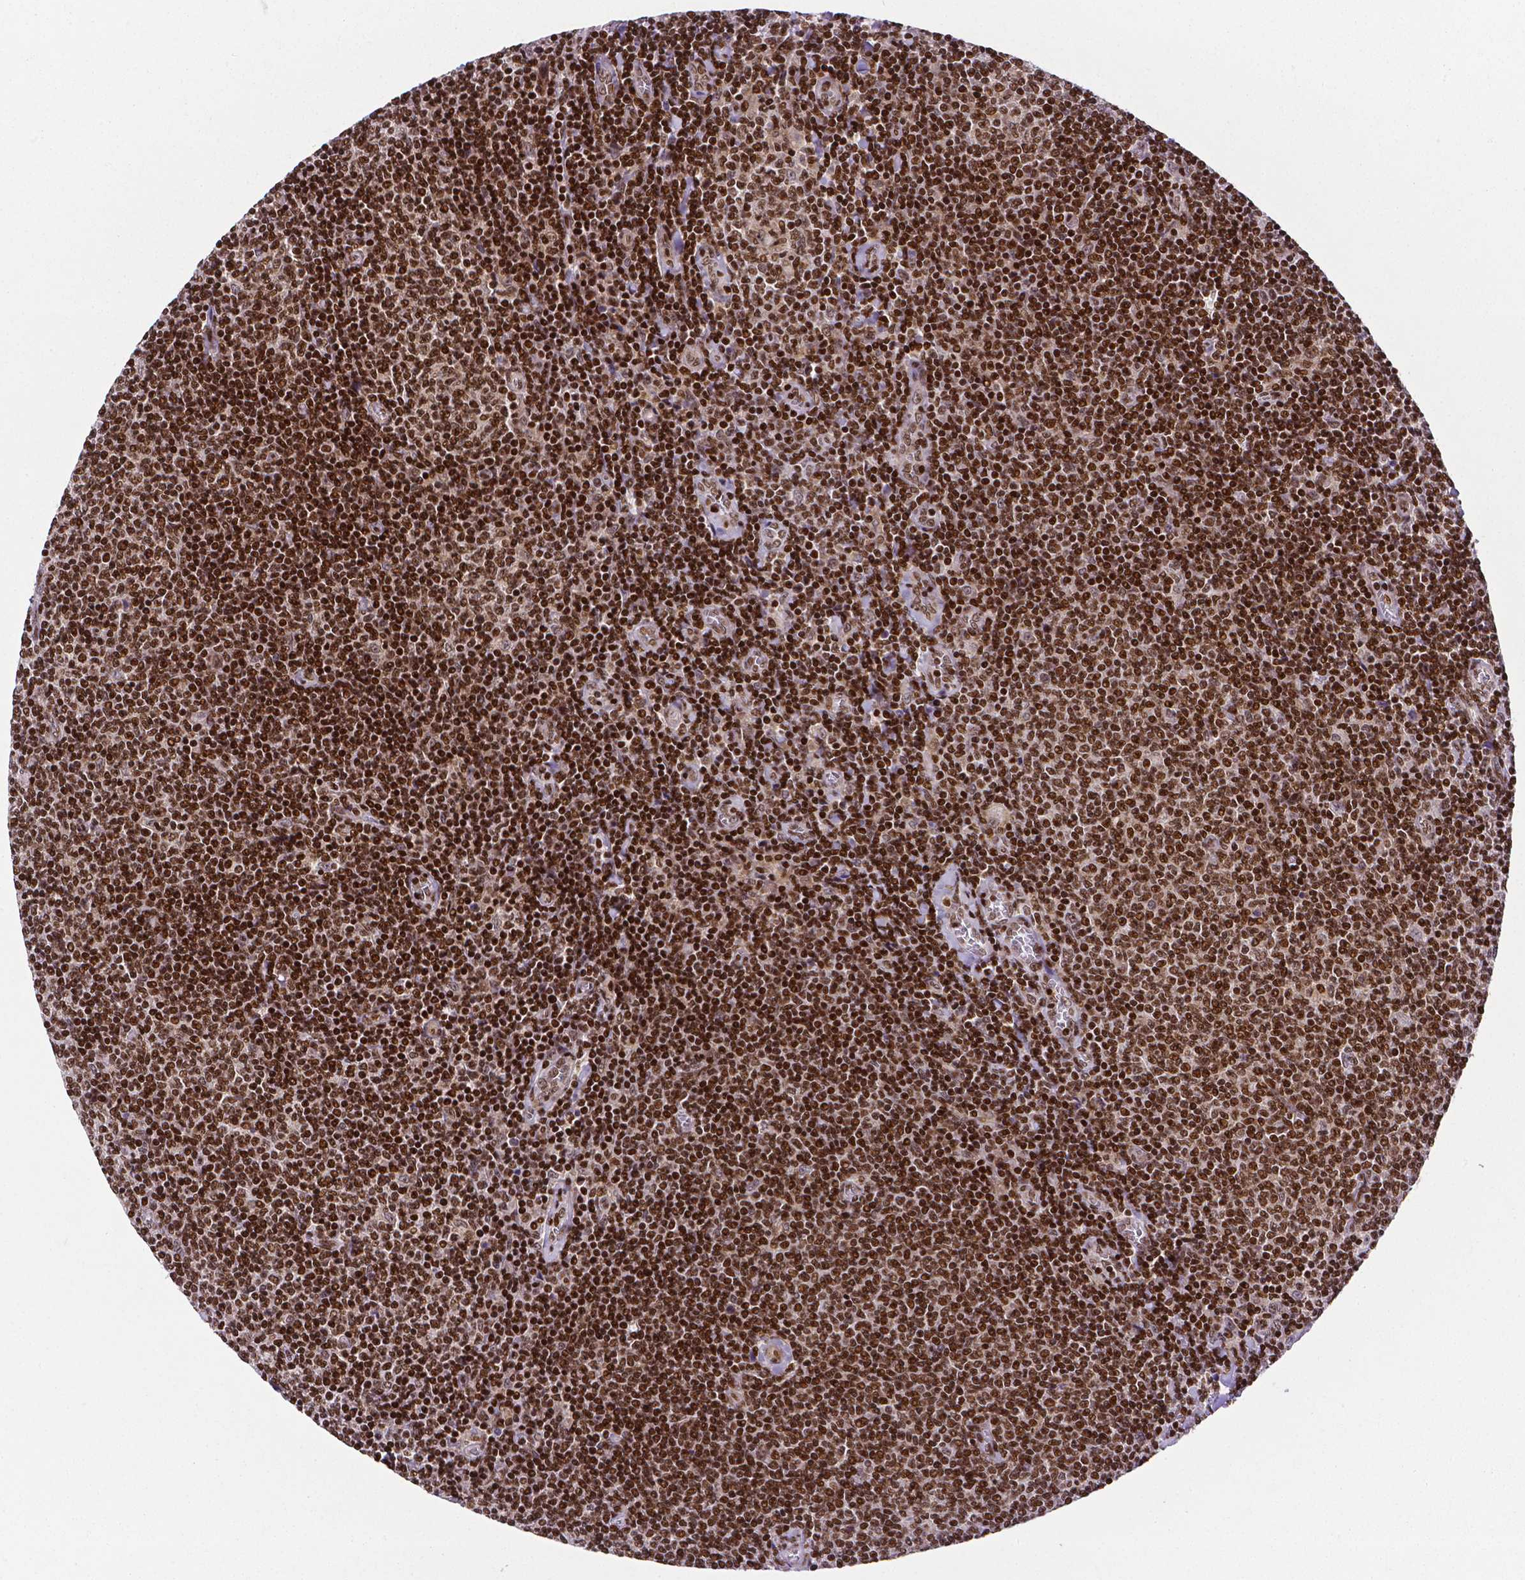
{"staining": {"intensity": "moderate", "quantity": ">75%", "location": "nuclear"}, "tissue": "lymphoma", "cell_type": "Tumor cells", "image_type": "cancer", "snomed": [{"axis": "morphology", "description": "Malignant lymphoma, non-Hodgkin's type, Low grade"}, {"axis": "topography", "description": "Lymph node"}], "caption": "A brown stain highlights moderate nuclear staining of a protein in lymphoma tumor cells.", "gene": "CTCF", "patient": {"sex": "male", "age": 52}}